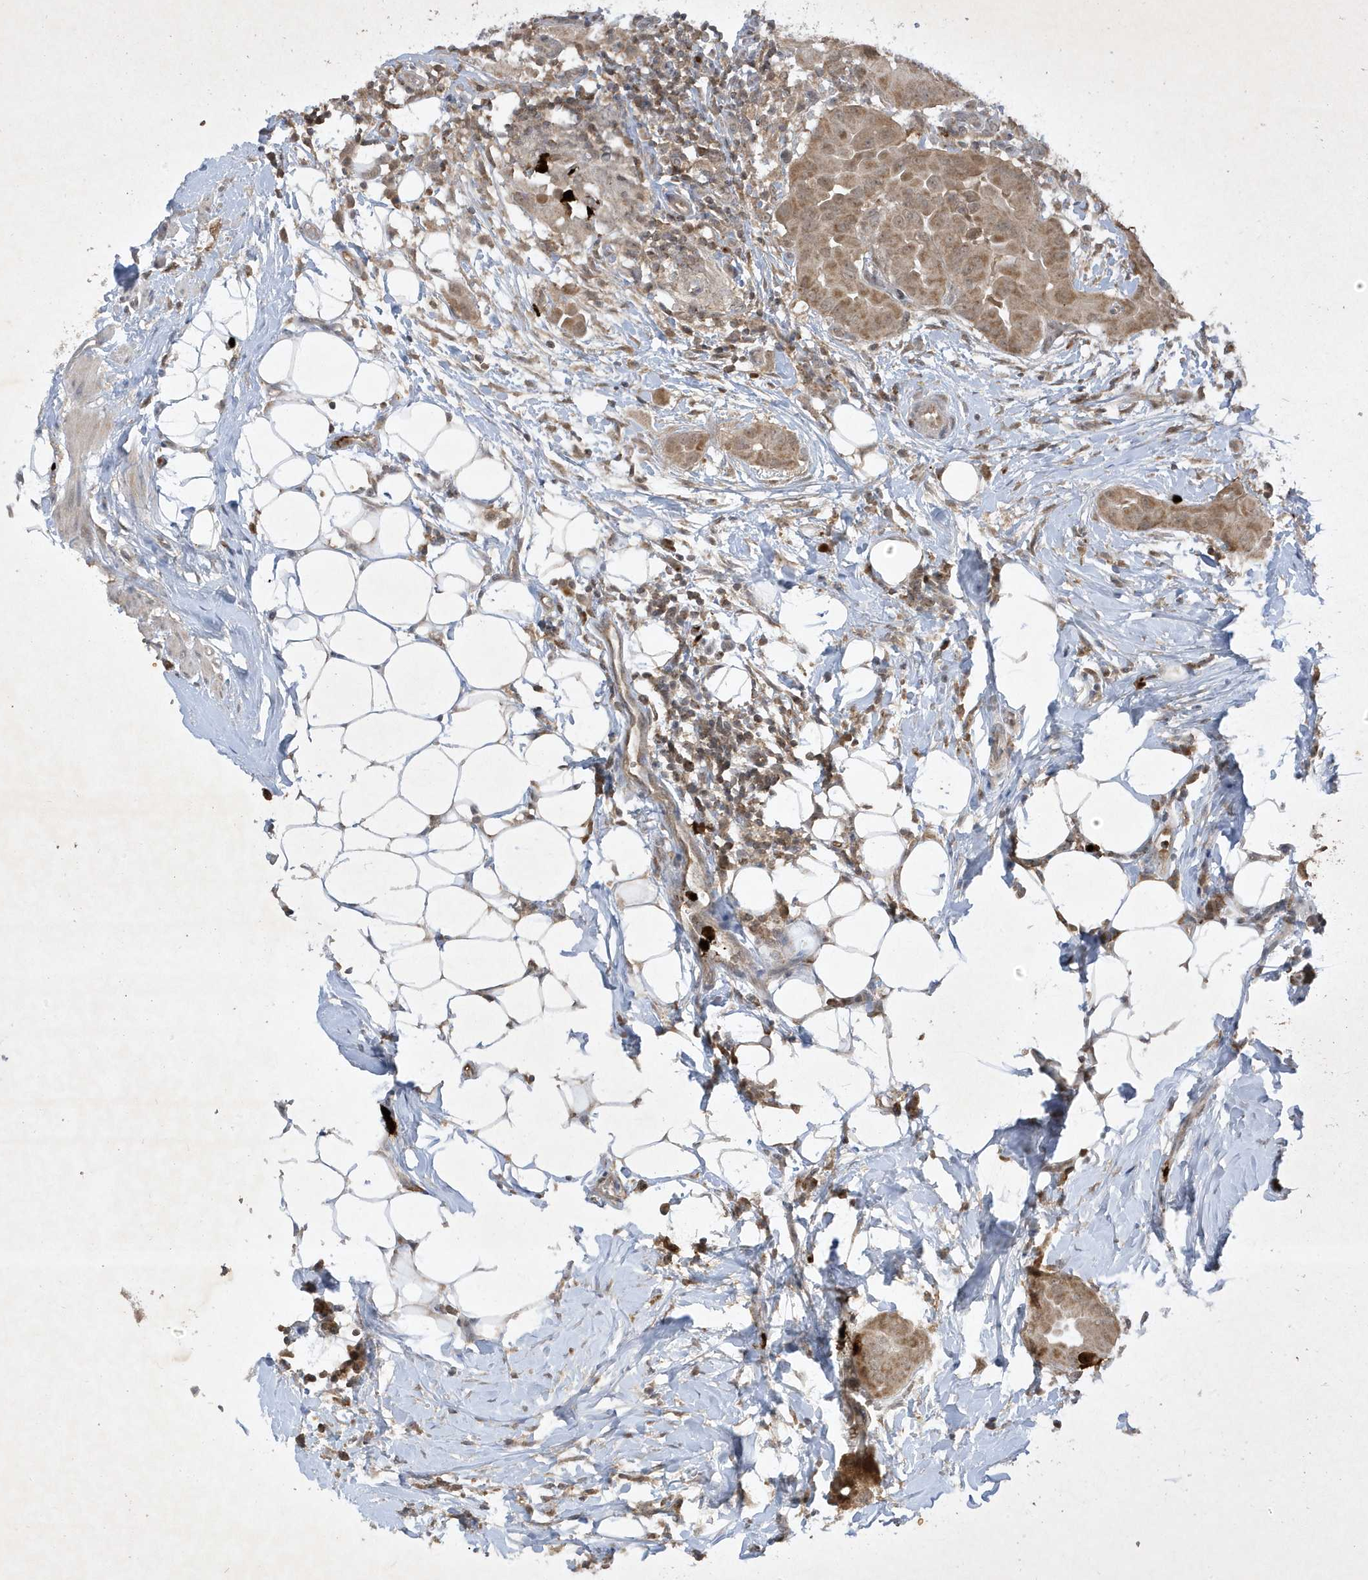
{"staining": {"intensity": "moderate", "quantity": ">75%", "location": "cytoplasmic/membranous"}, "tissue": "thyroid cancer", "cell_type": "Tumor cells", "image_type": "cancer", "snomed": [{"axis": "morphology", "description": "Papillary adenocarcinoma, NOS"}, {"axis": "topography", "description": "Thyroid gland"}], "caption": "Thyroid cancer tissue exhibits moderate cytoplasmic/membranous staining in about >75% of tumor cells, visualized by immunohistochemistry. The protein of interest is shown in brown color, while the nuclei are stained blue.", "gene": "ZNF213", "patient": {"sex": "male", "age": 33}}